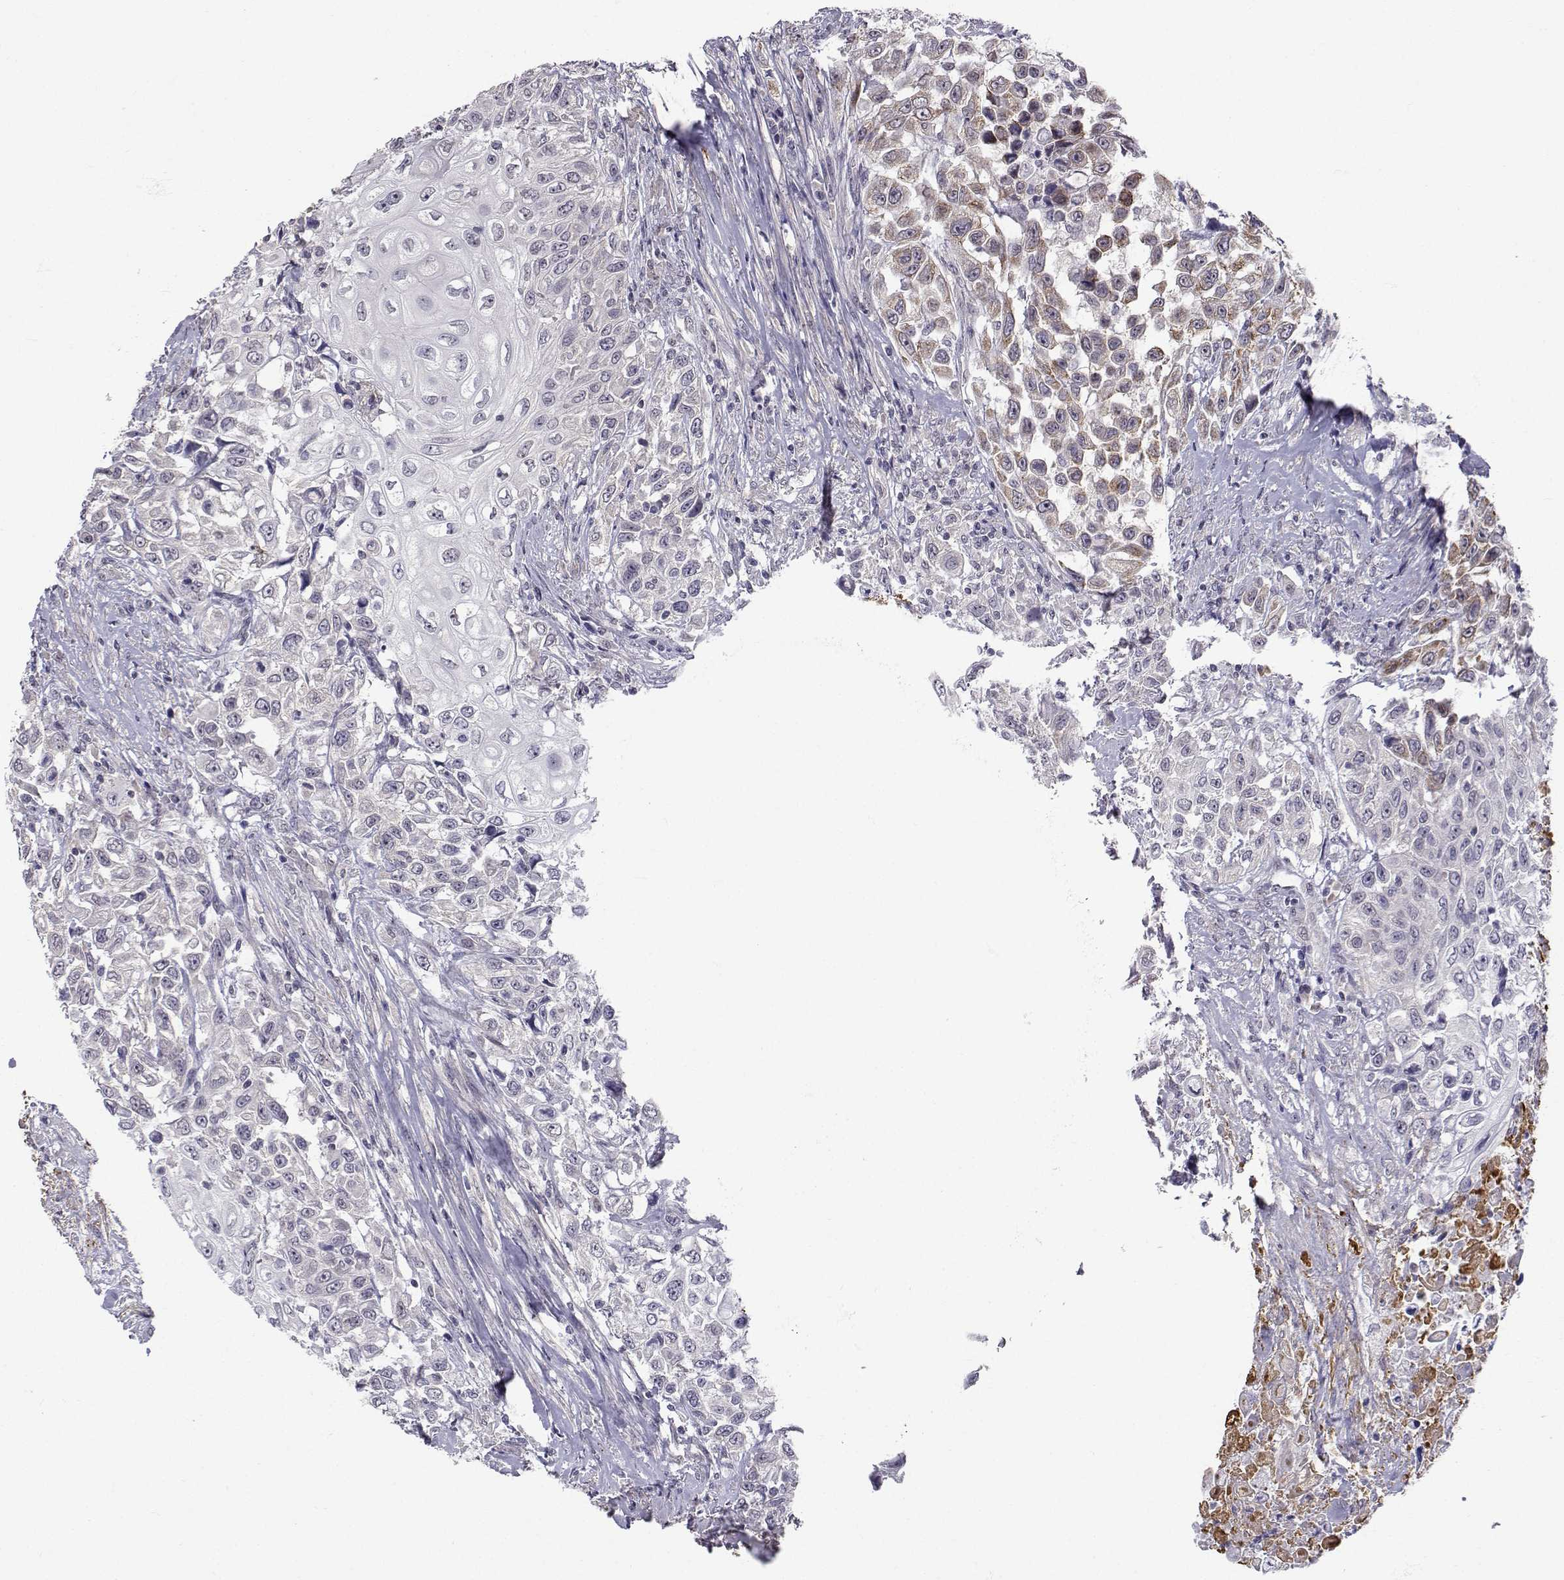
{"staining": {"intensity": "weak", "quantity": "<25%", "location": "cytoplasmic/membranous"}, "tissue": "urothelial cancer", "cell_type": "Tumor cells", "image_type": "cancer", "snomed": [{"axis": "morphology", "description": "Urothelial carcinoma, High grade"}, {"axis": "topography", "description": "Urinary bladder"}], "caption": "Tumor cells show no significant protein staining in high-grade urothelial carcinoma. (Immunohistochemistry (ihc), brightfield microscopy, high magnification).", "gene": "SLC6A3", "patient": {"sex": "female", "age": 56}}